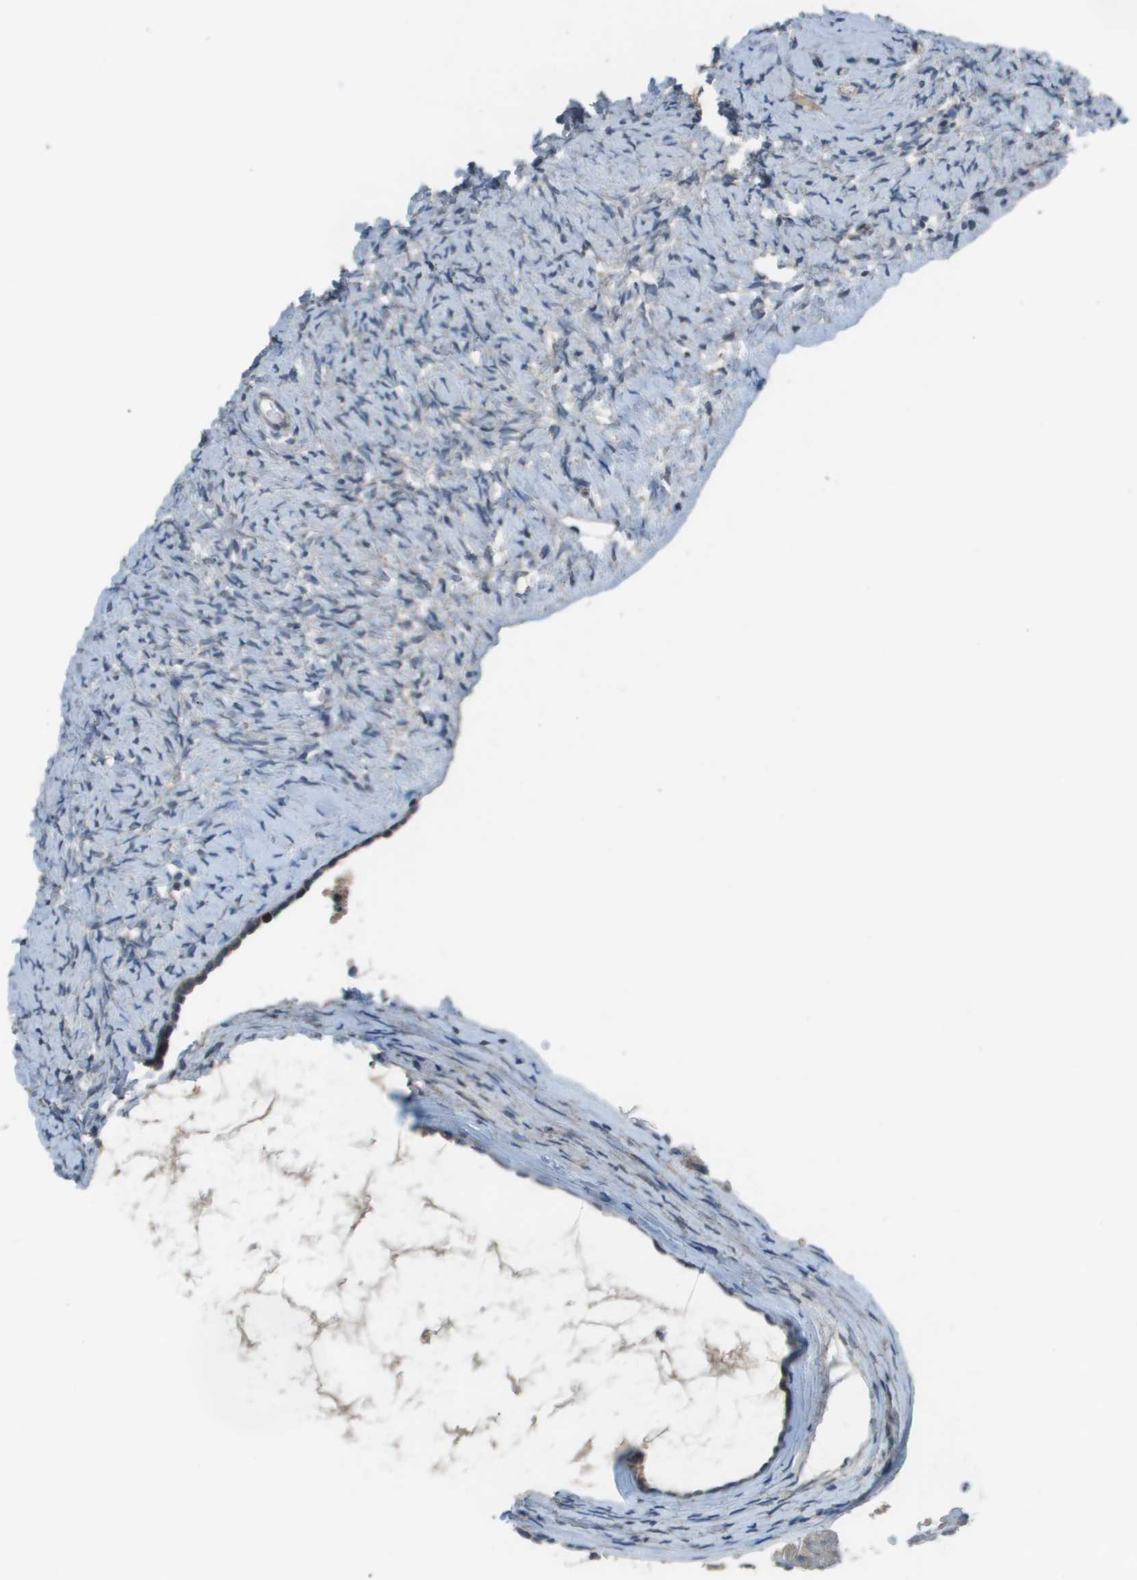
{"staining": {"intensity": "weak", "quantity": "<25%", "location": "cytoplasmic/membranous"}, "tissue": "ovary", "cell_type": "Ovarian stroma cells", "image_type": "normal", "snomed": [{"axis": "morphology", "description": "Normal tissue, NOS"}, {"axis": "topography", "description": "Ovary"}], "caption": "IHC photomicrograph of unremarkable ovary stained for a protein (brown), which shows no staining in ovarian stroma cells.", "gene": "GOSR2", "patient": {"sex": "female", "age": 33}}